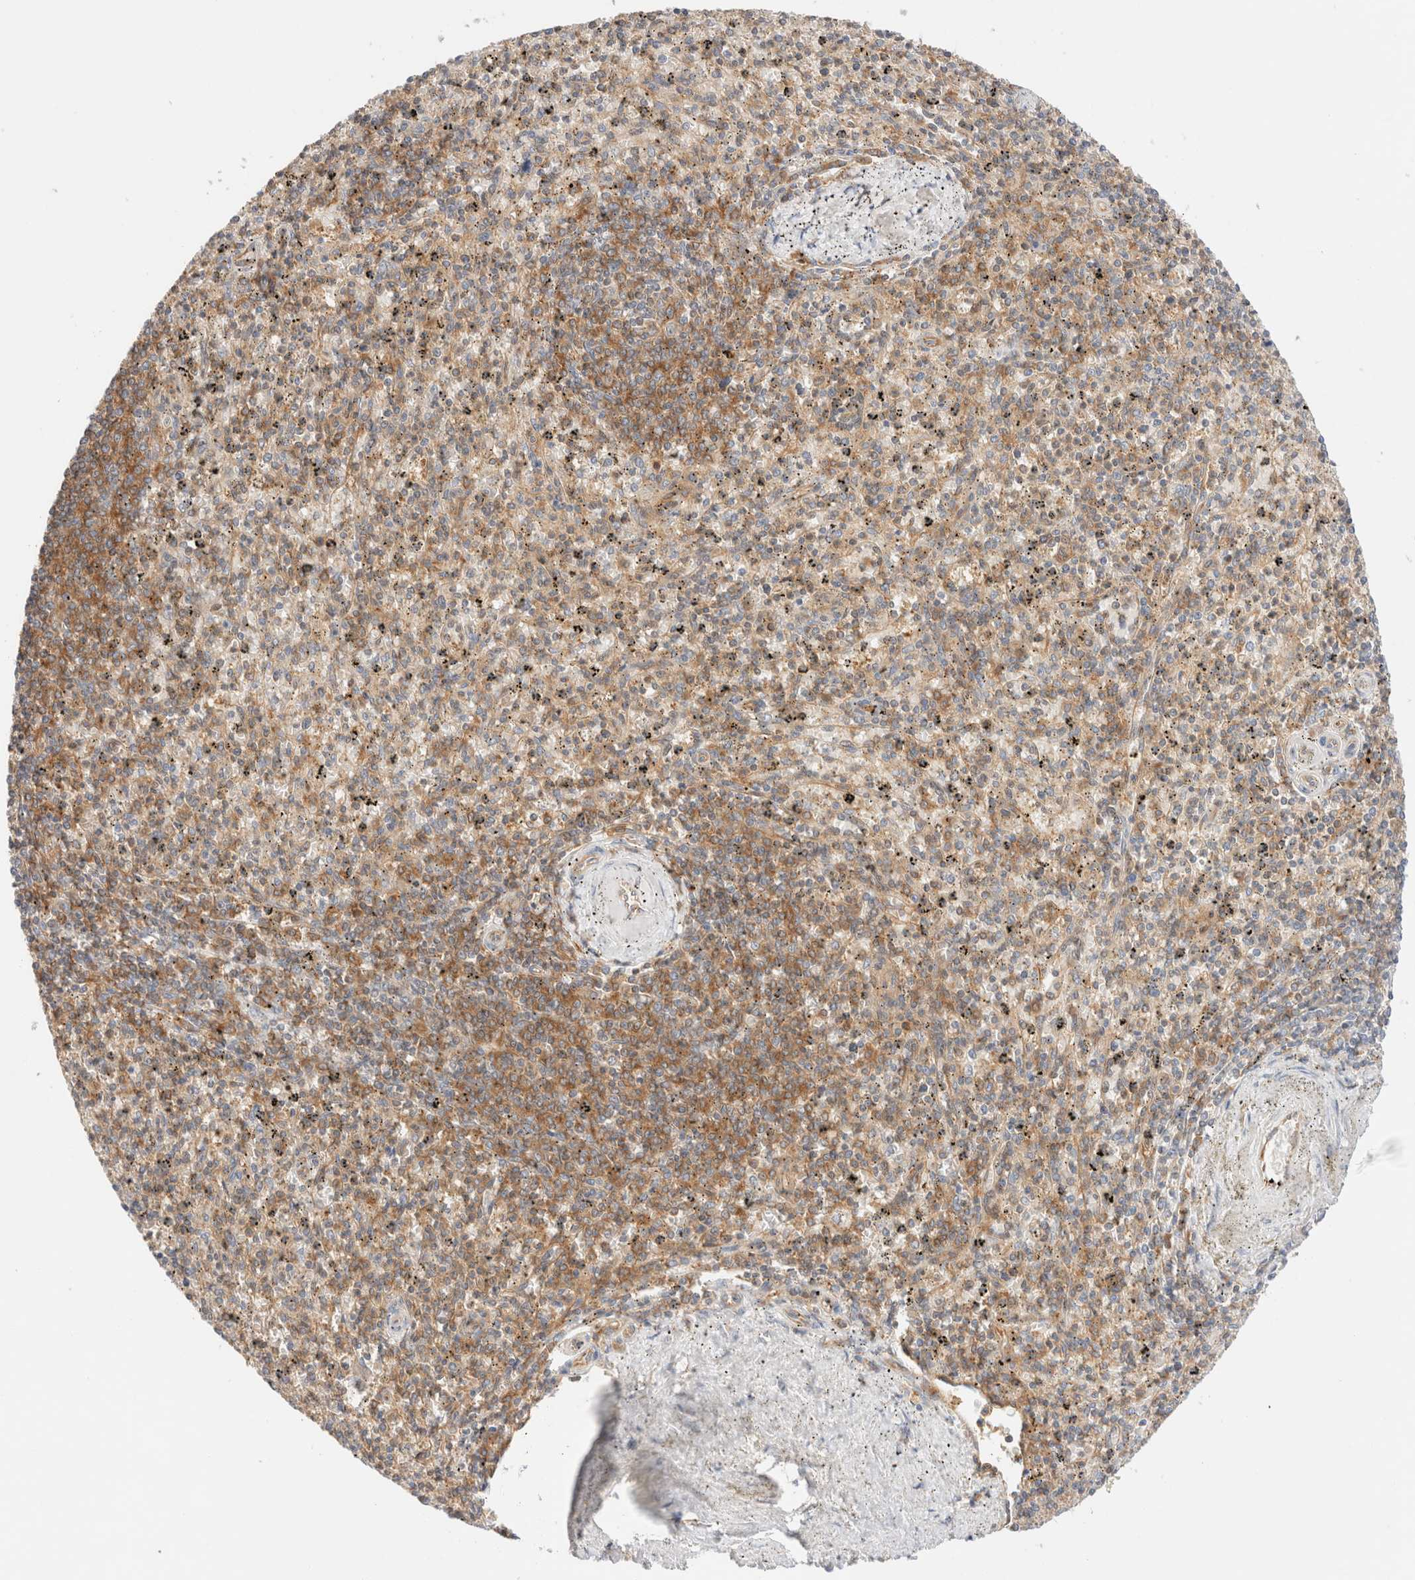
{"staining": {"intensity": "moderate", "quantity": ">75%", "location": "cytoplasmic/membranous"}, "tissue": "spleen", "cell_type": "Cells in red pulp", "image_type": "normal", "snomed": [{"axis": "morphology", "description": "Normal tissue, NOS"}, {"axis": "topography", "description": "Spleen"}], "caption": "Immunohistochemical staining of normal human spleen exhibits >75% levels of moderate cytoplasmic/membranous protein expression in approximately >75% of cells in red pulp.", "gene": "RABEP1", "patient": {"sex": "male", "age": 72}}